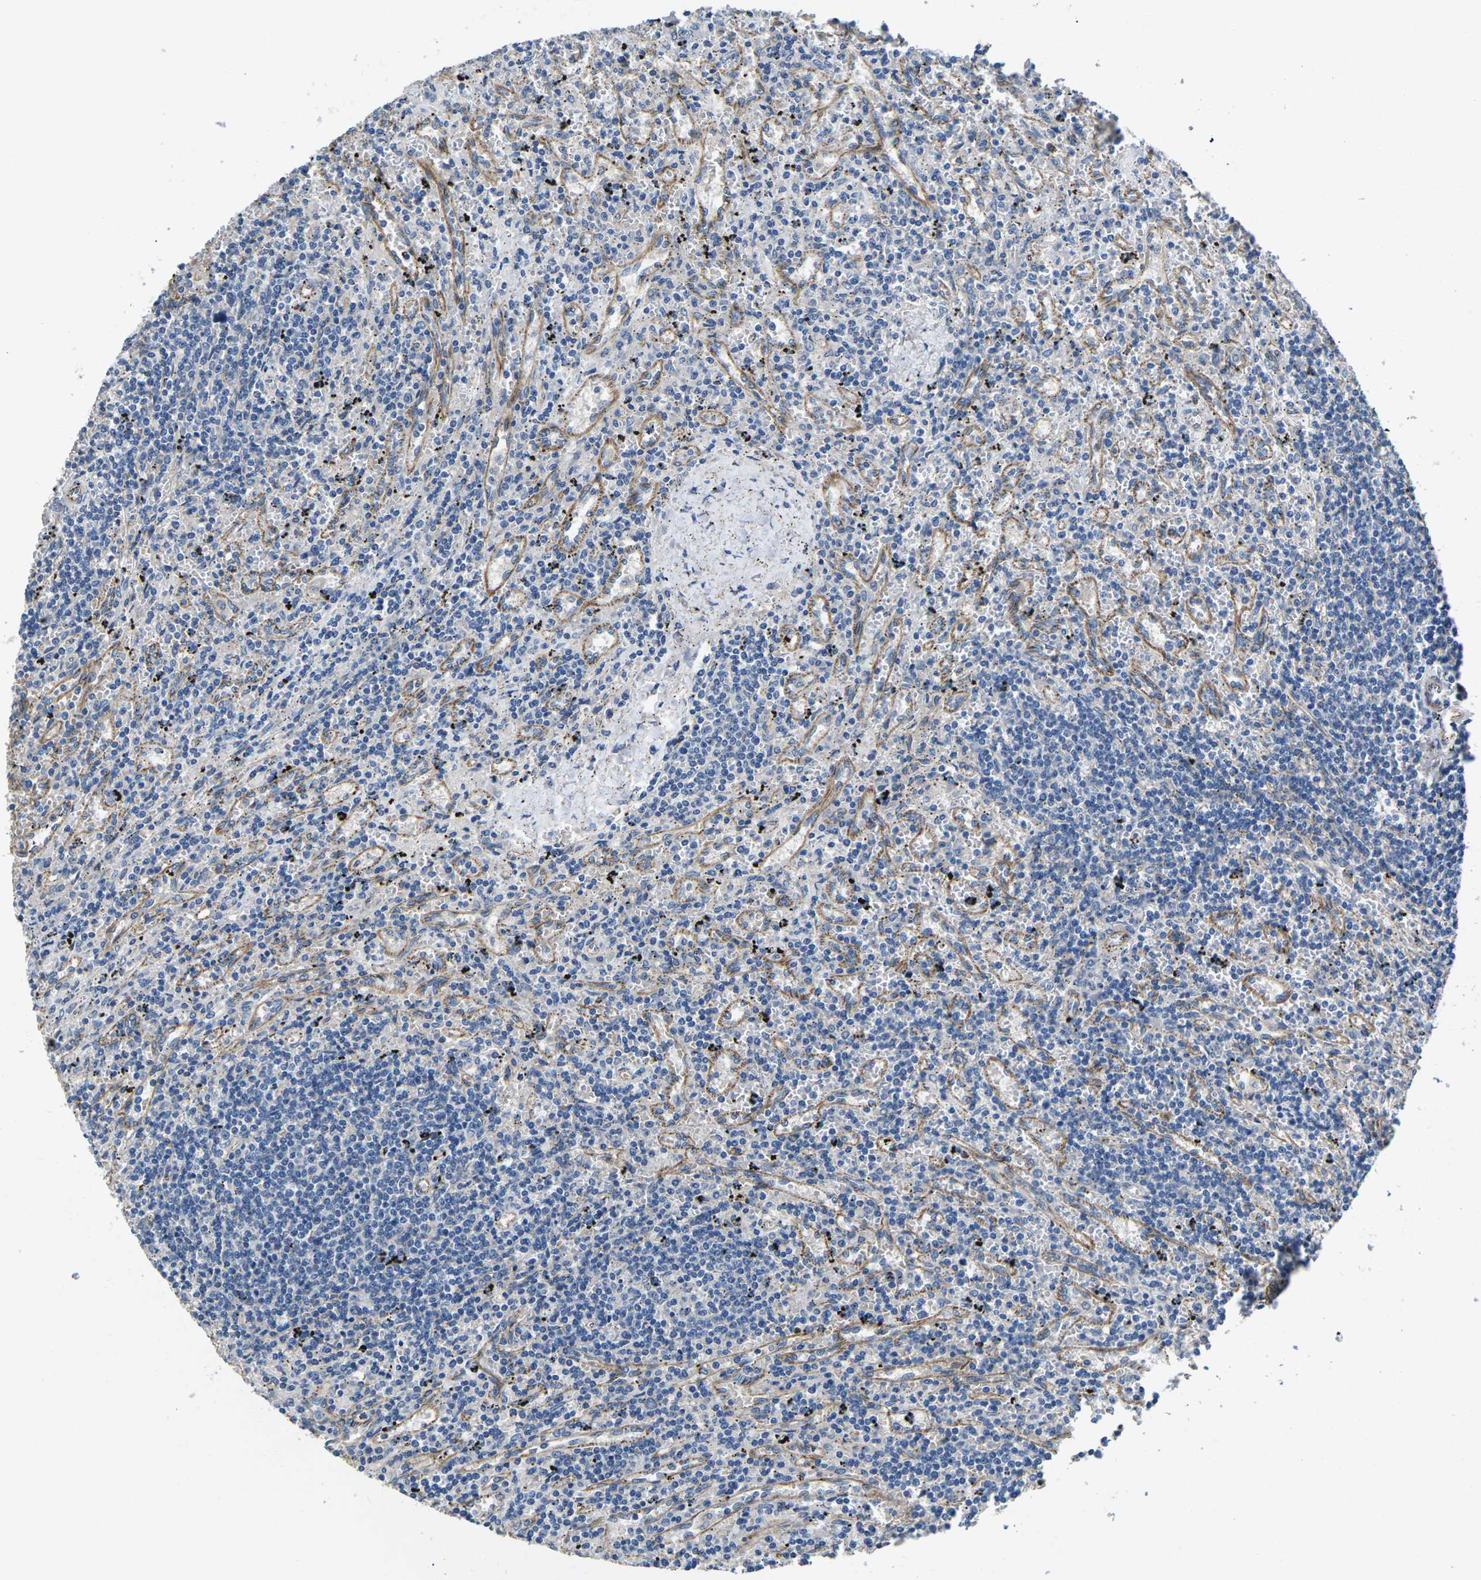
{"staining": {"intensity": "negative", "quantity": "none", "location": "none"}, "tissue": "lymphoma", "cell_type": "Tumor cells", "image_type": "cancer", "snomed": [{"axis": "morphology", "description": "Malignant lymphoma, non-Hodgkin's type, Low grade"}, {"axis": "topography", "description": "Spleen"}], "caption": "This image is of malignant lymphoma, non-Hodgkin's type (low-grade) stained with IHC to label a protein in brown with the nuclei are counter-stained blue. There is no expression in tumor cells.", "gene": "CTNND1", "patient": {"sex": "male", "age": 76}}